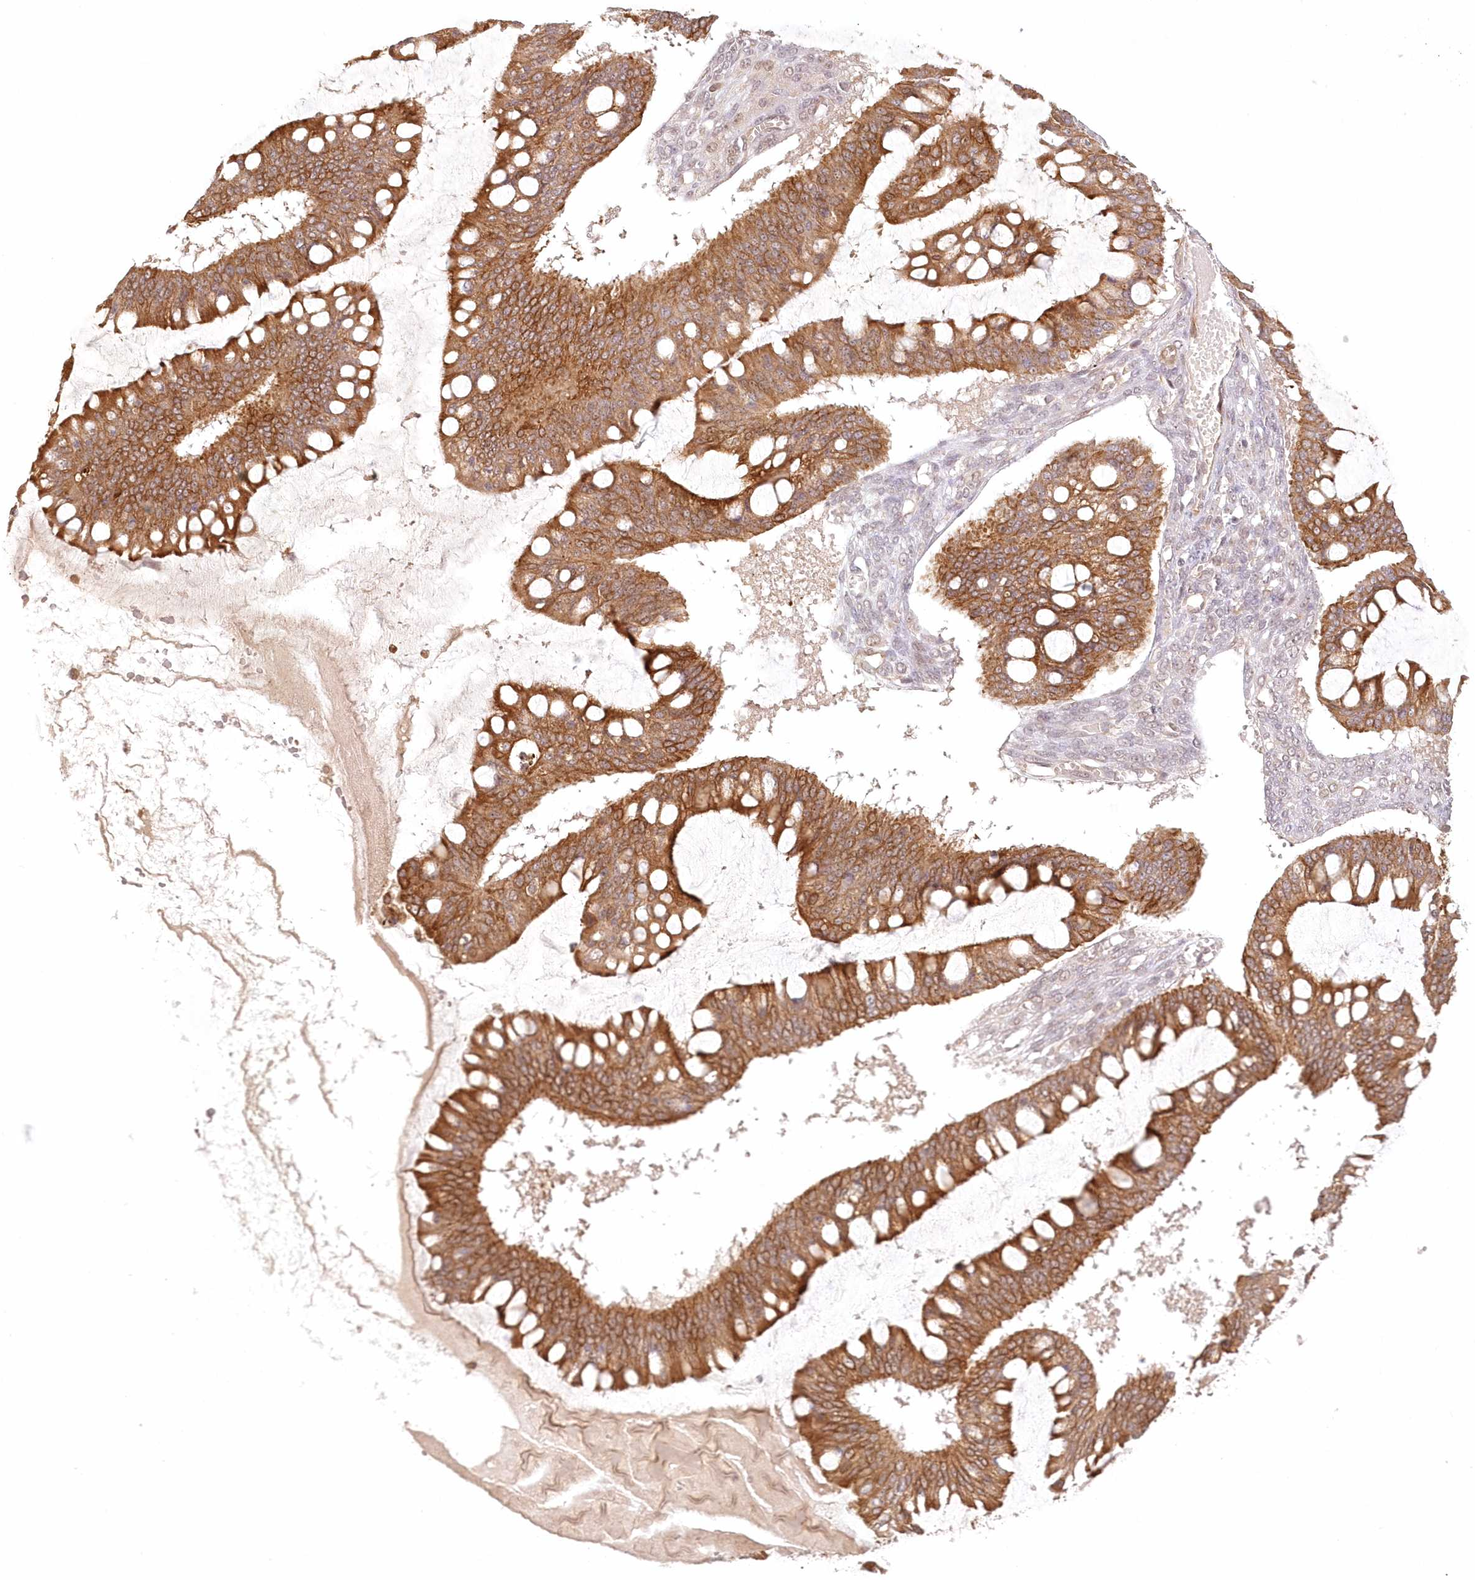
{"staining": {"intensity": "moderate", "quantity": ">75%", "location": "cytoplasmic/membranous"}, "tissue": "ovarian cancer", "cell_type": "Tumor cells", "image_type": "cancer", "snomed": [{"axis": "morphology", "description": "Cystadenocarcinoma, mucinous, NOS"}, {"axis": "topography", "description": "Ovary"}], "caption": "Protein positivity by immunohistochemistry (IHC) shows moderate cytoplasmic/membranous expression in approximately >75% of tumor cells in ovarian mucinous cystadenocarcinoma.", "gene": "KIAA0232", "patient": {"sex": "female", "age": 73}}